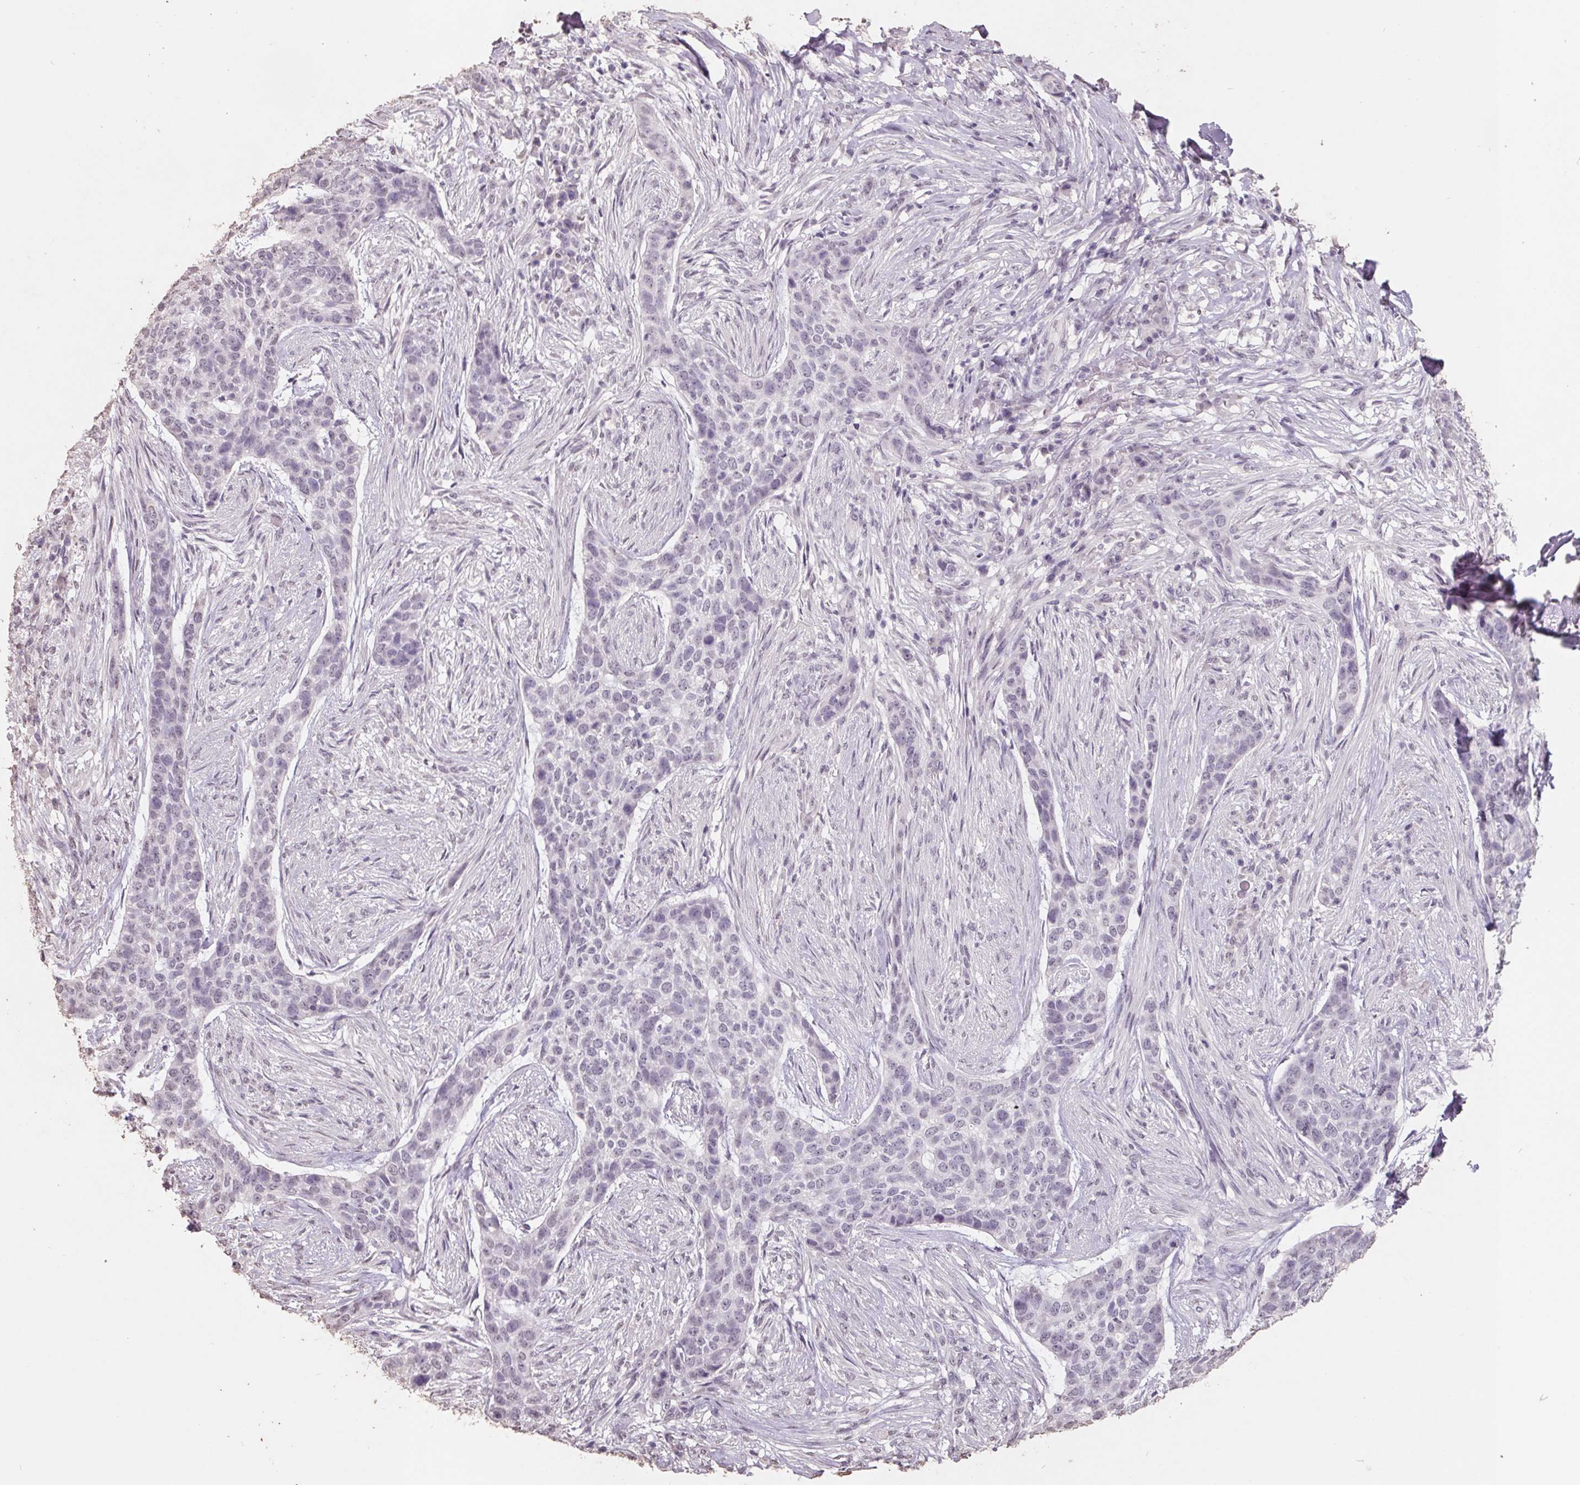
{"staining": {"intensity": "negative", "quantity": "none", "location": "none"}, "tissue": "skin cancer", "cell_type": "Tumor cells", "image_type": "cancer", "snomed": [{"axis": "morphology", "description": "Basal cell carcinoma"}, {"axis": "topography", "description": "Skin"}], "caption": "High power microscopy image of an immunohistochemistry micrograph of skin cancer (basal cell carcinoma), revealing no significant staining in tumor cells.", "gene": "FTCD", "patient": {"sex": "female", "age": 69}}